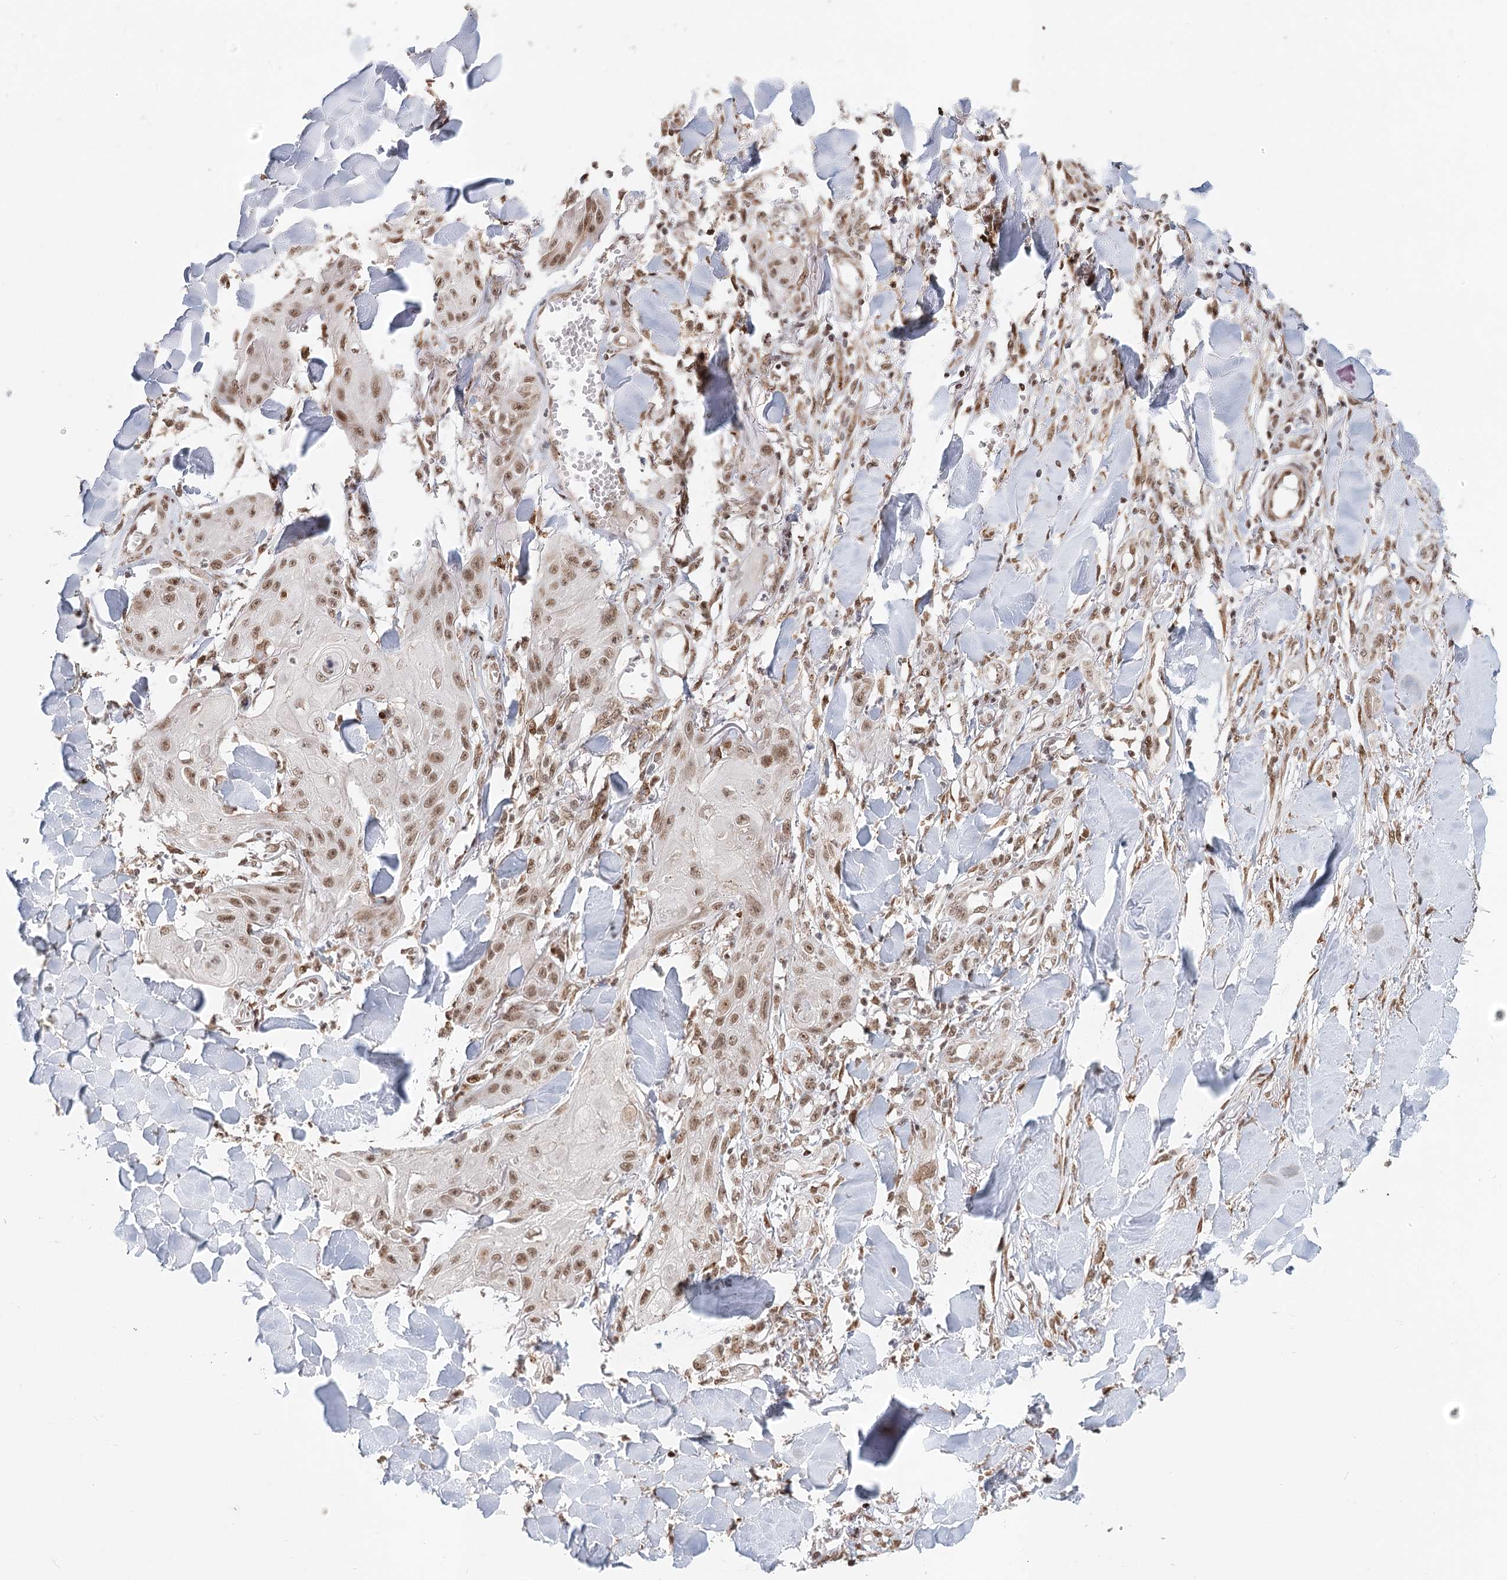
{"staining": {"intensity": "moderate", "quantity": ">75%", "location": "nuclear"}, "tissue": "skin cancer", "cell_type": "Tumor cells", "image_type": "cancer", "snomed": [{"axis": "morphology", "description": "Squamous cell carcinoma, NOS"}, {"axis": "topography", "description": "Skin"}], "caption": "A brown stain labels moderate nuclear expression of a protein in human skin cancer tumor cells.", "gene": "BNIP5", "patient": {"sex": "male", "age": 74}}